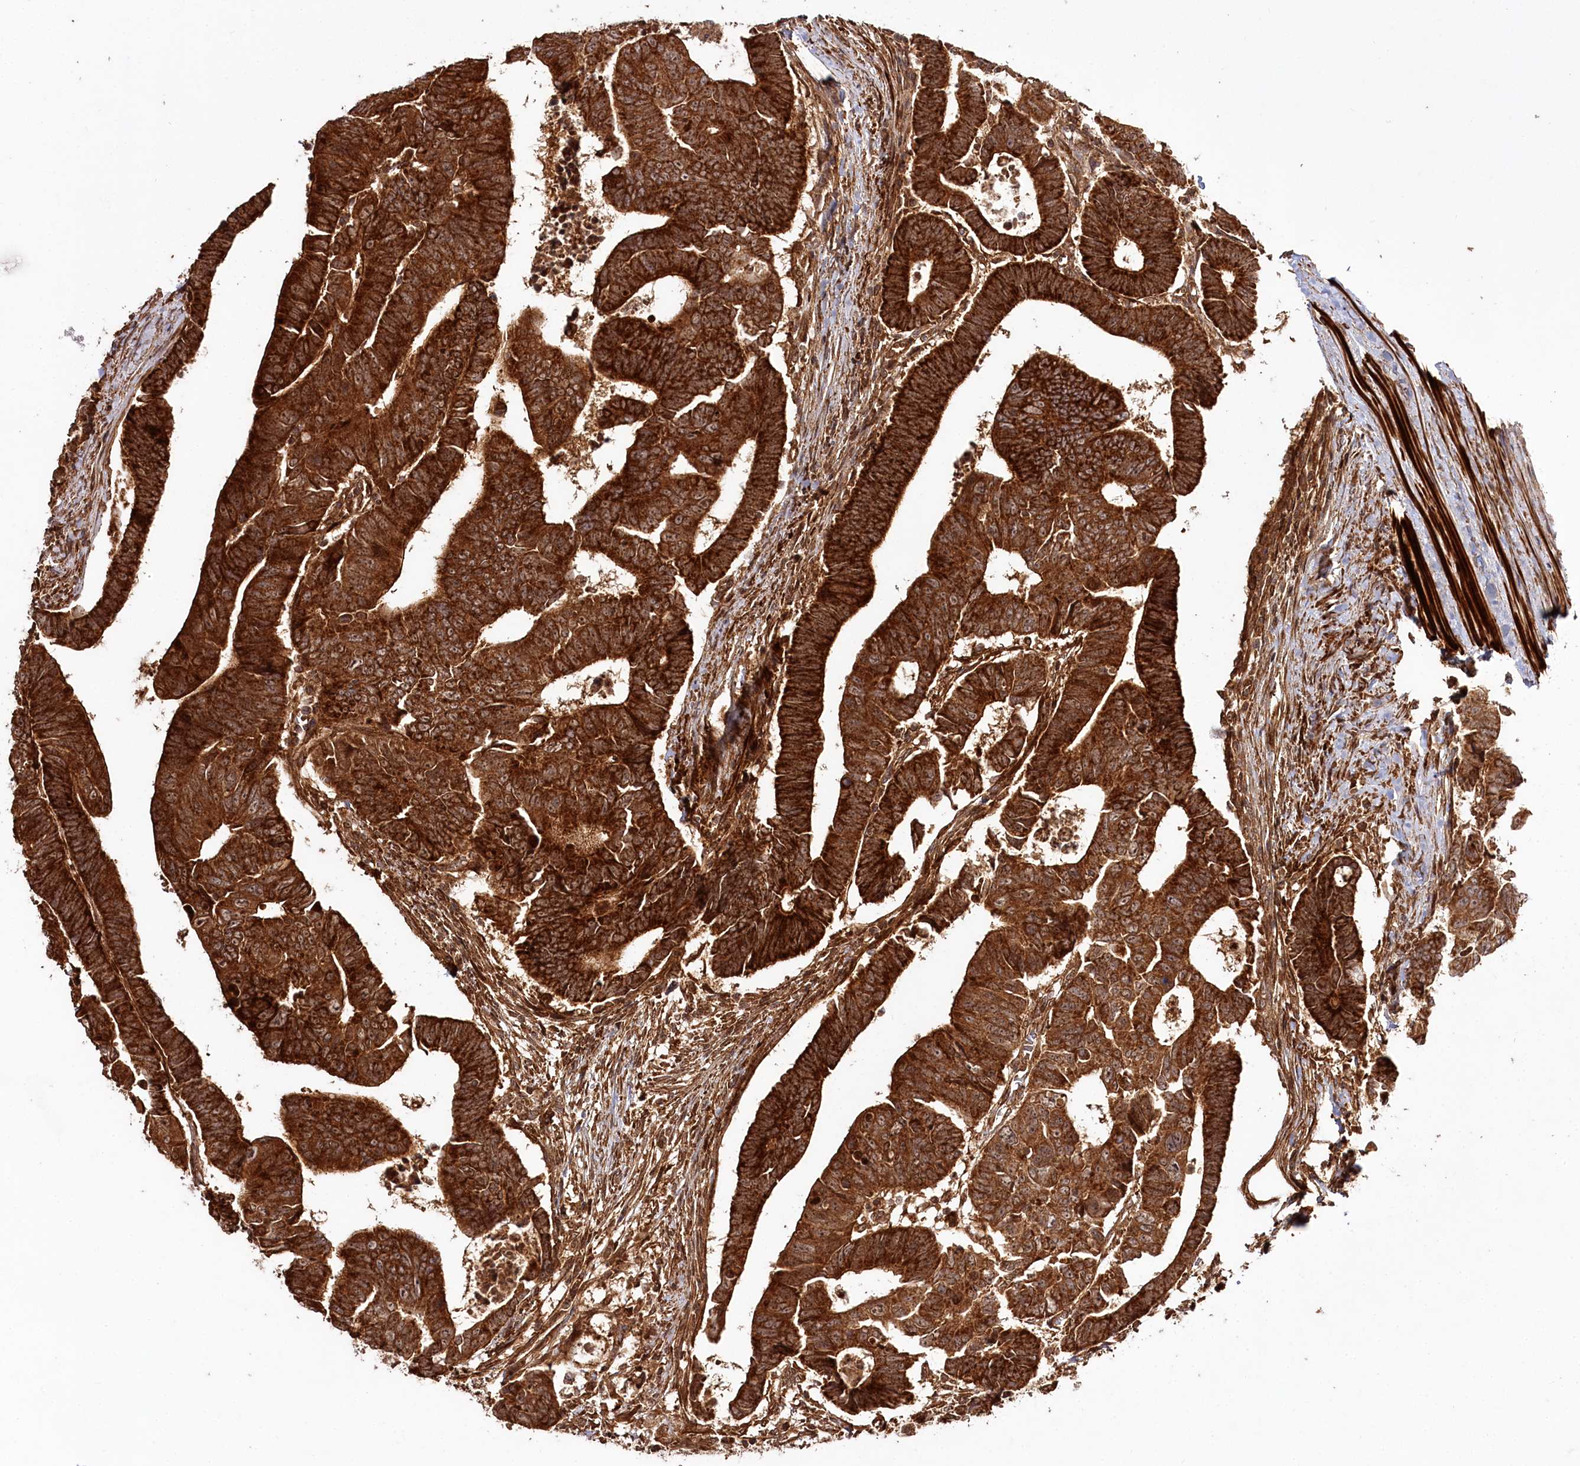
{"staining": {"intensity": "strong", "quantity": ">75%", "location": "cytoplasmic/membranous"}, "tissue": "colorectal cancer", "cell_type": "Tumor cells", "image_type": "cancer", "snomed": [{"axis": "morphology", "description": "Adenocarcinoma, NOS"}, {"axis": "topography", "description": "Rectum"}], "caption": "Immunohistochemistry histopathology image of neoplastic tissue: colorectal cancer (adenocarcinoma) stained using immunohistochemistry (IHC) exhibits high levels of strong protein expression localized specifically in the cytoplasmic/membranous of tumor cells, appearing as a cytoplasmic/membranous brown color.", "gene": "REXO2", "patient": {"sex": "female", "age": 65}}